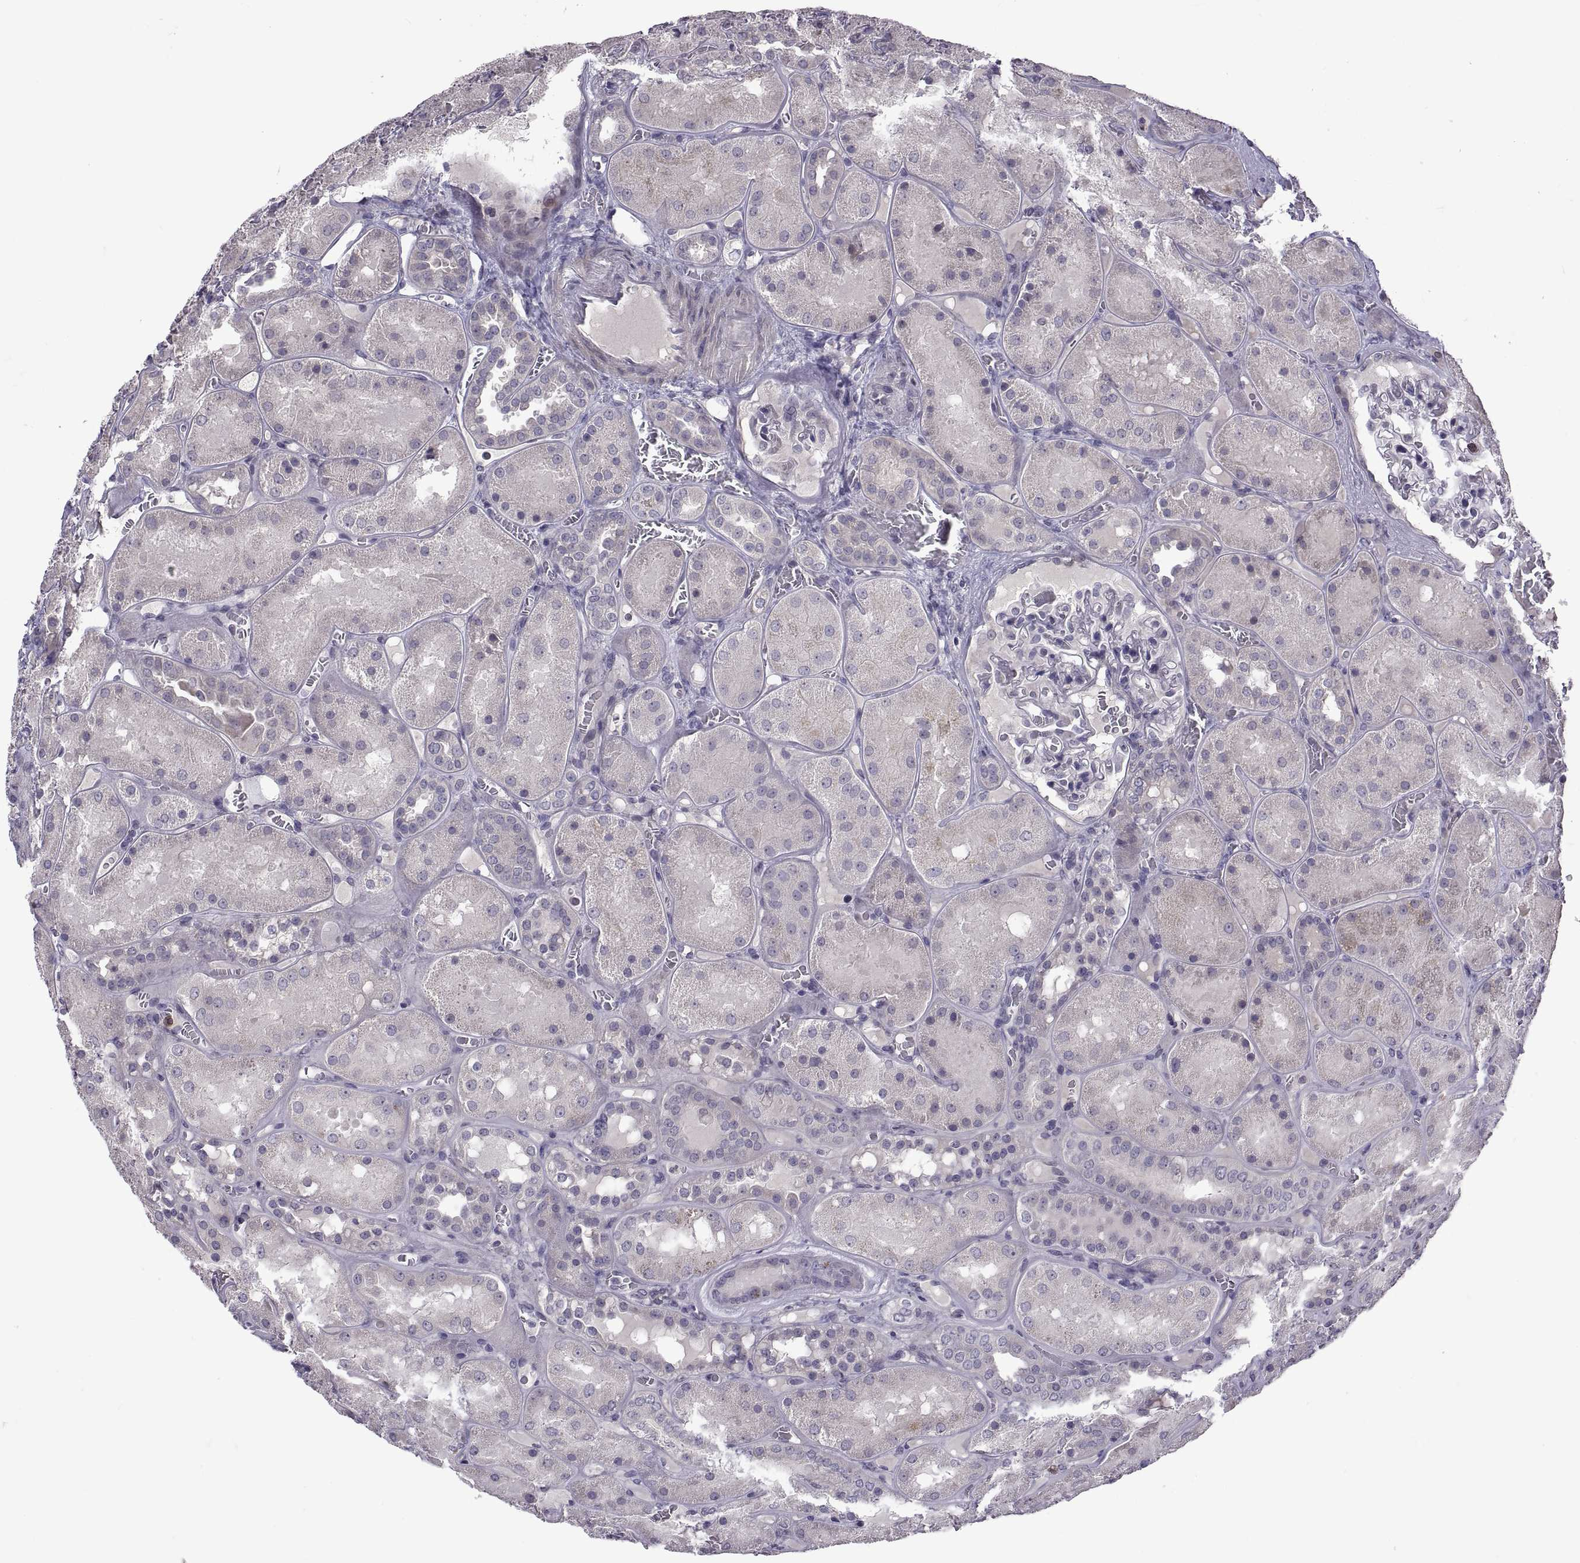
{"staining": {"intensity": "negative", "quantity": "none", "location": "none"}, "tissue": "kidney", "cell_type": "Cells in glomeruli", "image_type": "normal", "snomed": [{"axis": "morphology", "description": "Normal tissue, NOS"}, {"axis": "topography", "description": "Kidney"}], "caption": "An immunohistochemistry photomicrograph of benign kidney is shown. There is no staining in cells in glomeruli of kidney.", "gene": "NPTX2", "patient": {"sex": "male", "age": 73}}